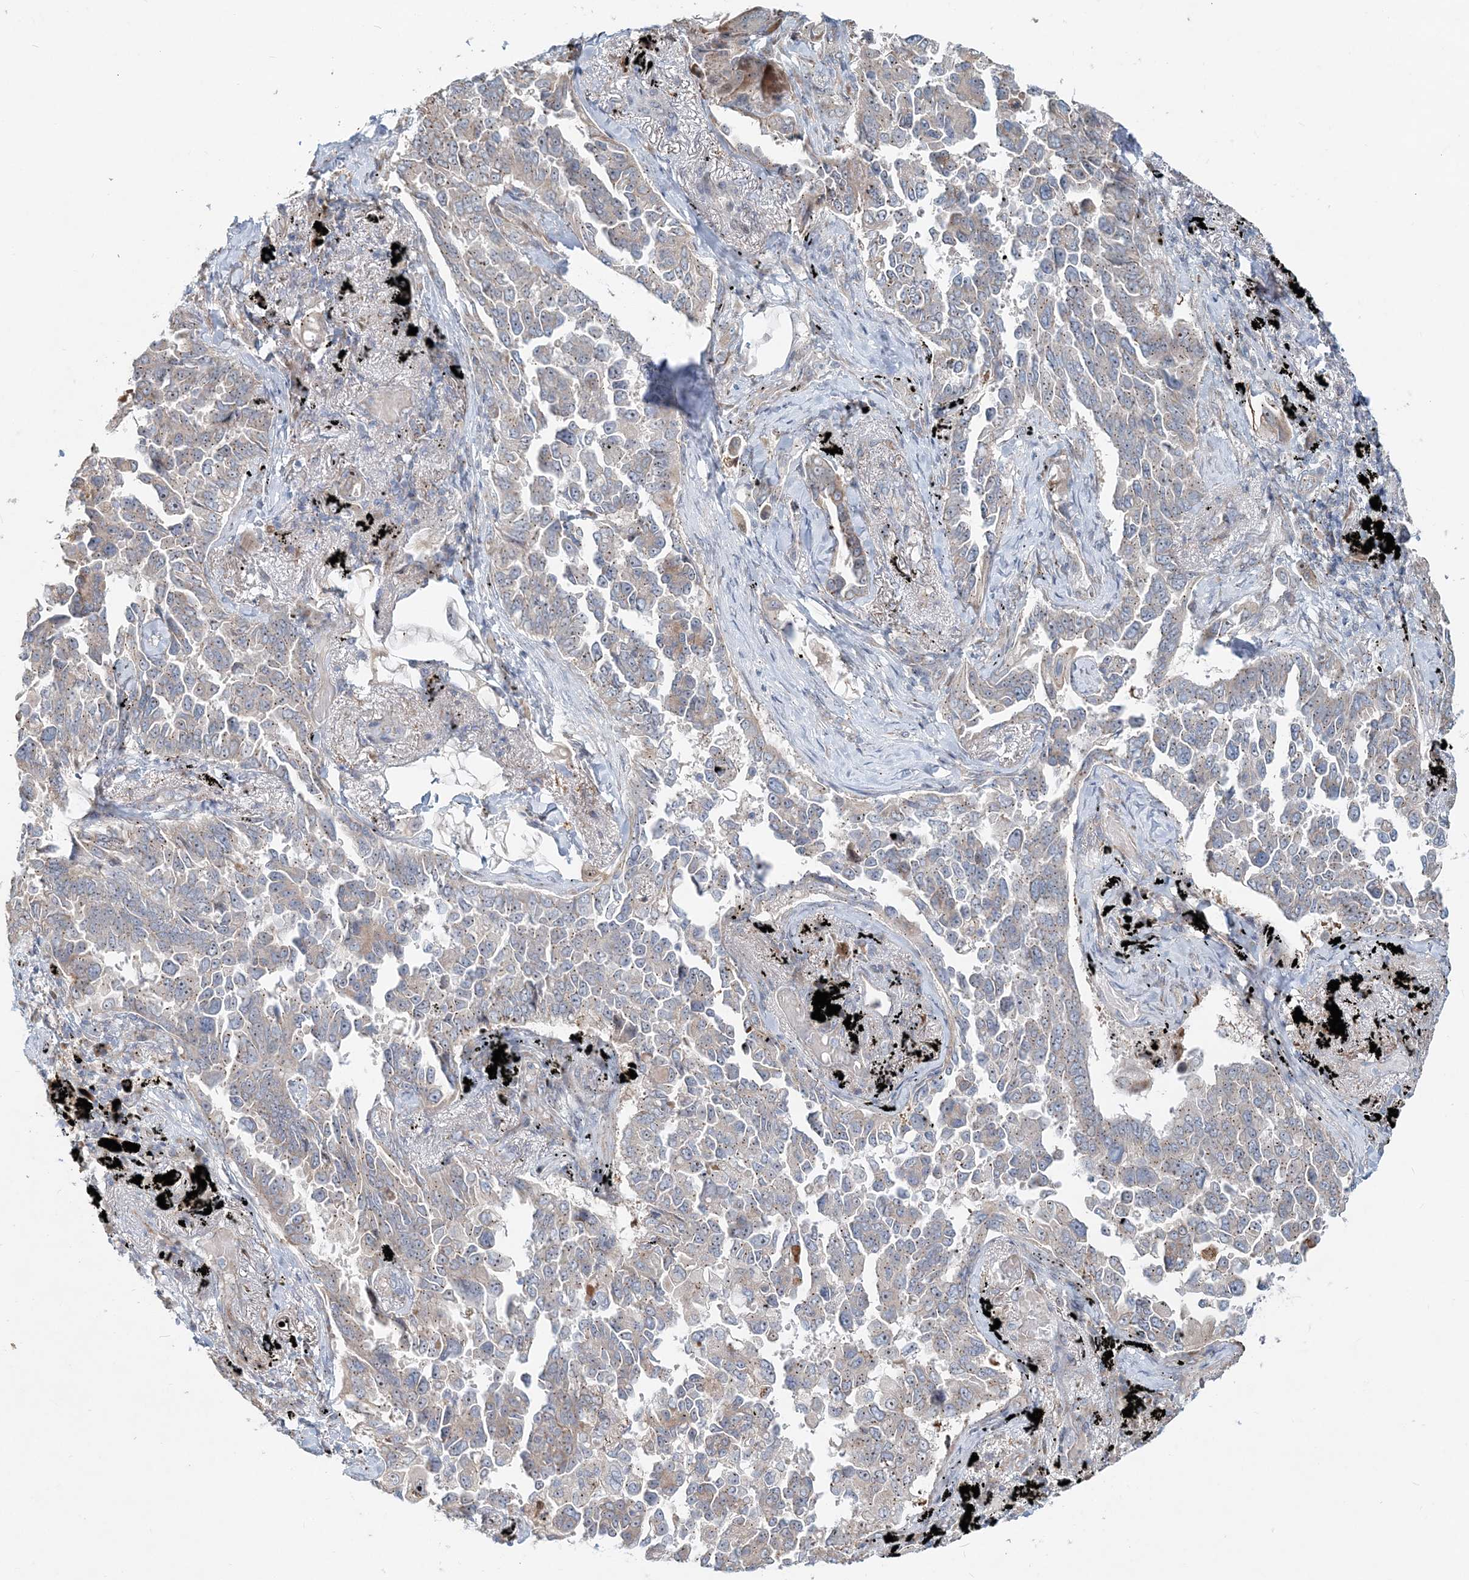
{"staining": {"intensity": "negative", "quantity": "none", "location": "none"}, "tissue": "lung cancer", "cell_type": "Tumor cells", "image_type": "cancer", "snomed": [{"axis": "morphology", "description": "Adenocarcinoma, NOS"}, {"axis": "topography", "description": "Lung"}], "caption": "Tumor cells are negative for brown protein staining in lung cancer (adenocarcinoma).", "gene": "CXXC5", "patient": {"sex": "female", "age": 67}}